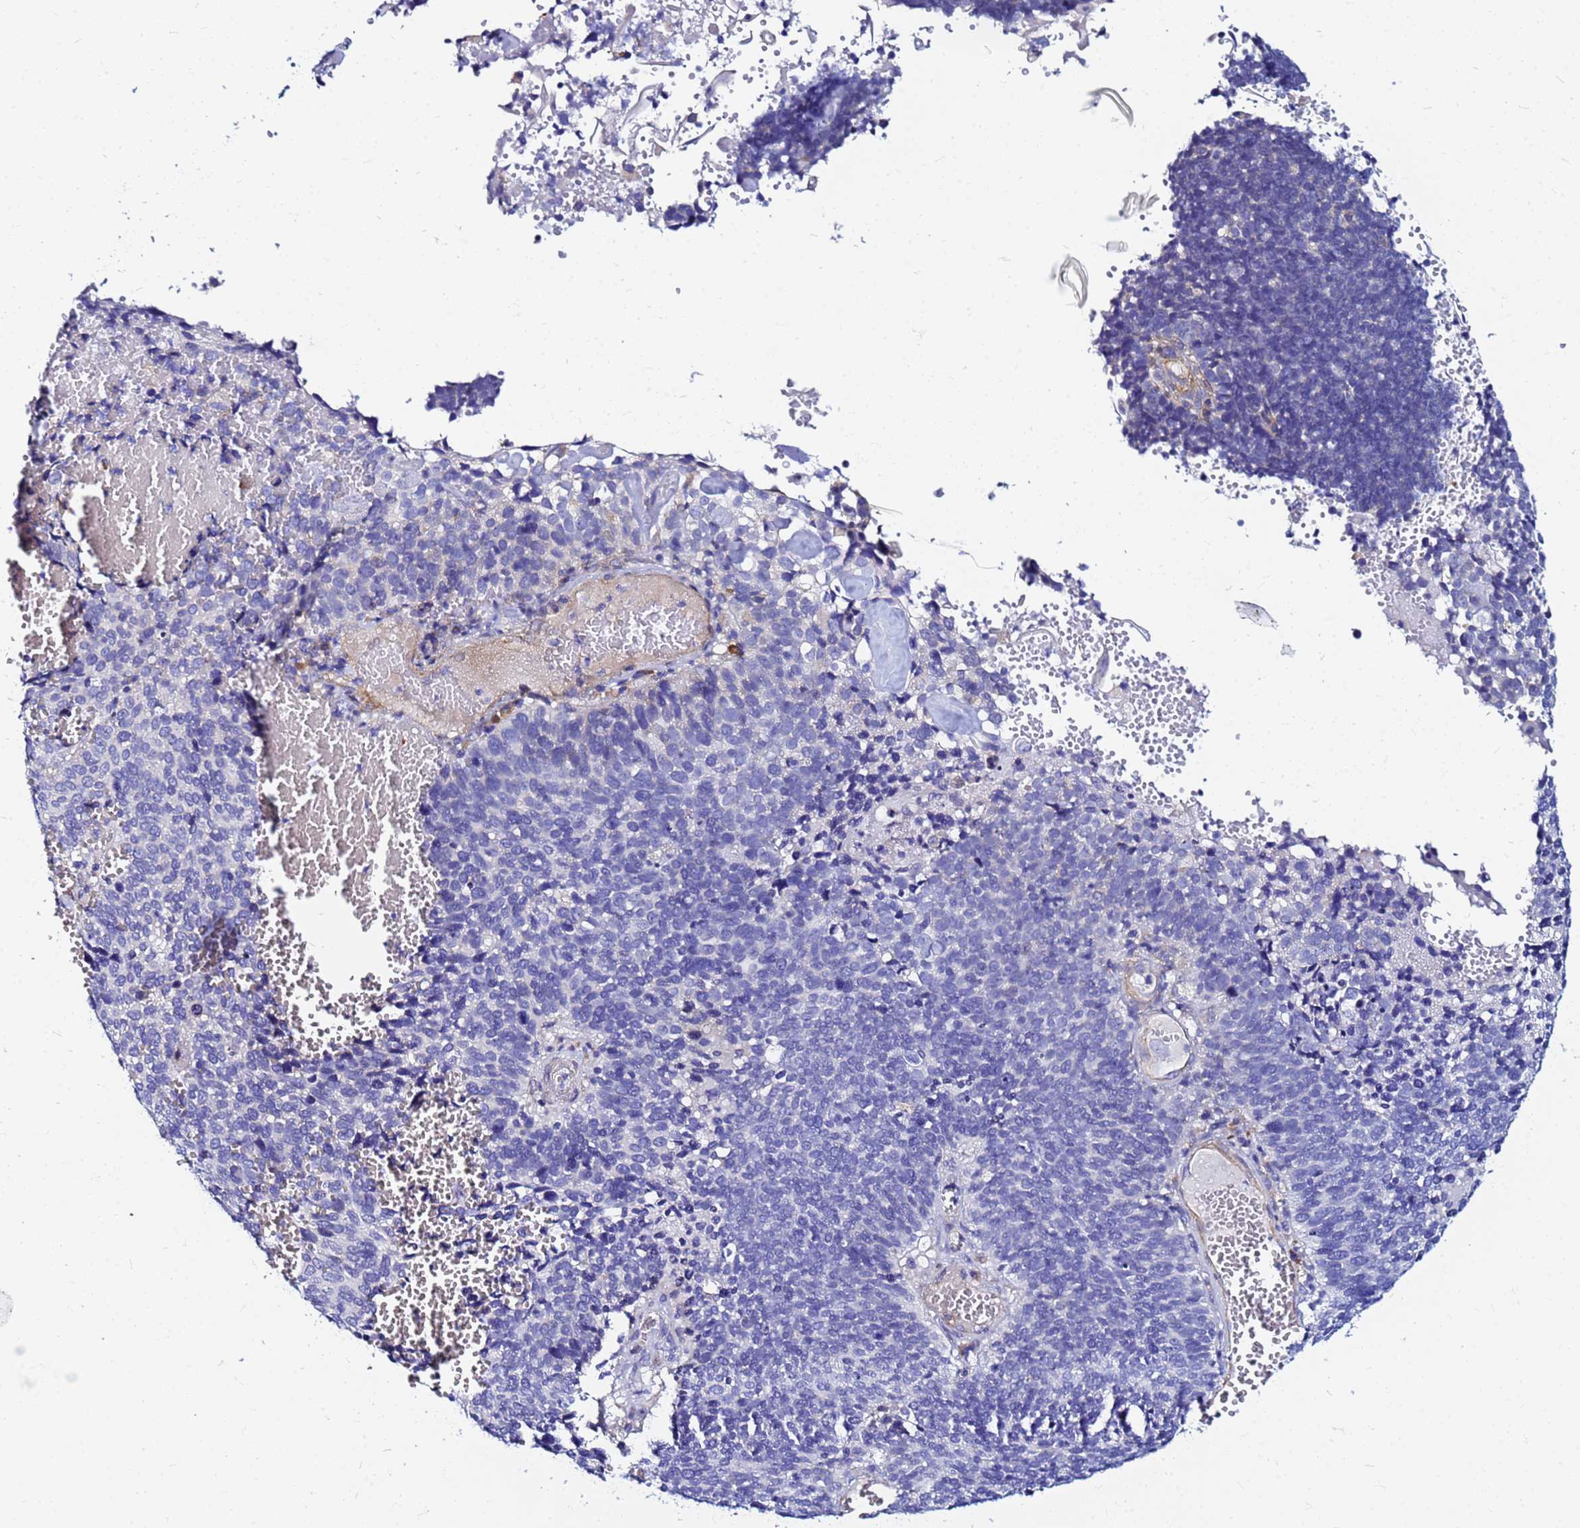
{"staining": {"intensity": "negative", "quantity": "none", "location": "none"}, "tissue": "cervical cancer", "cell_type": "Tumor cells", "image_type": "cancer", "snomed": [{"axis": "morphology", "description": "Squamous cell carcinoma, NOS"}, {"axis": "topography", "description": "Cervix"}], "caption": "Immunohistochemical staining of human cervical cancer exhibits no significant expression in tumor cells.", "gene": "JRKL", "patient": {"sex": "female", "age": 39}}